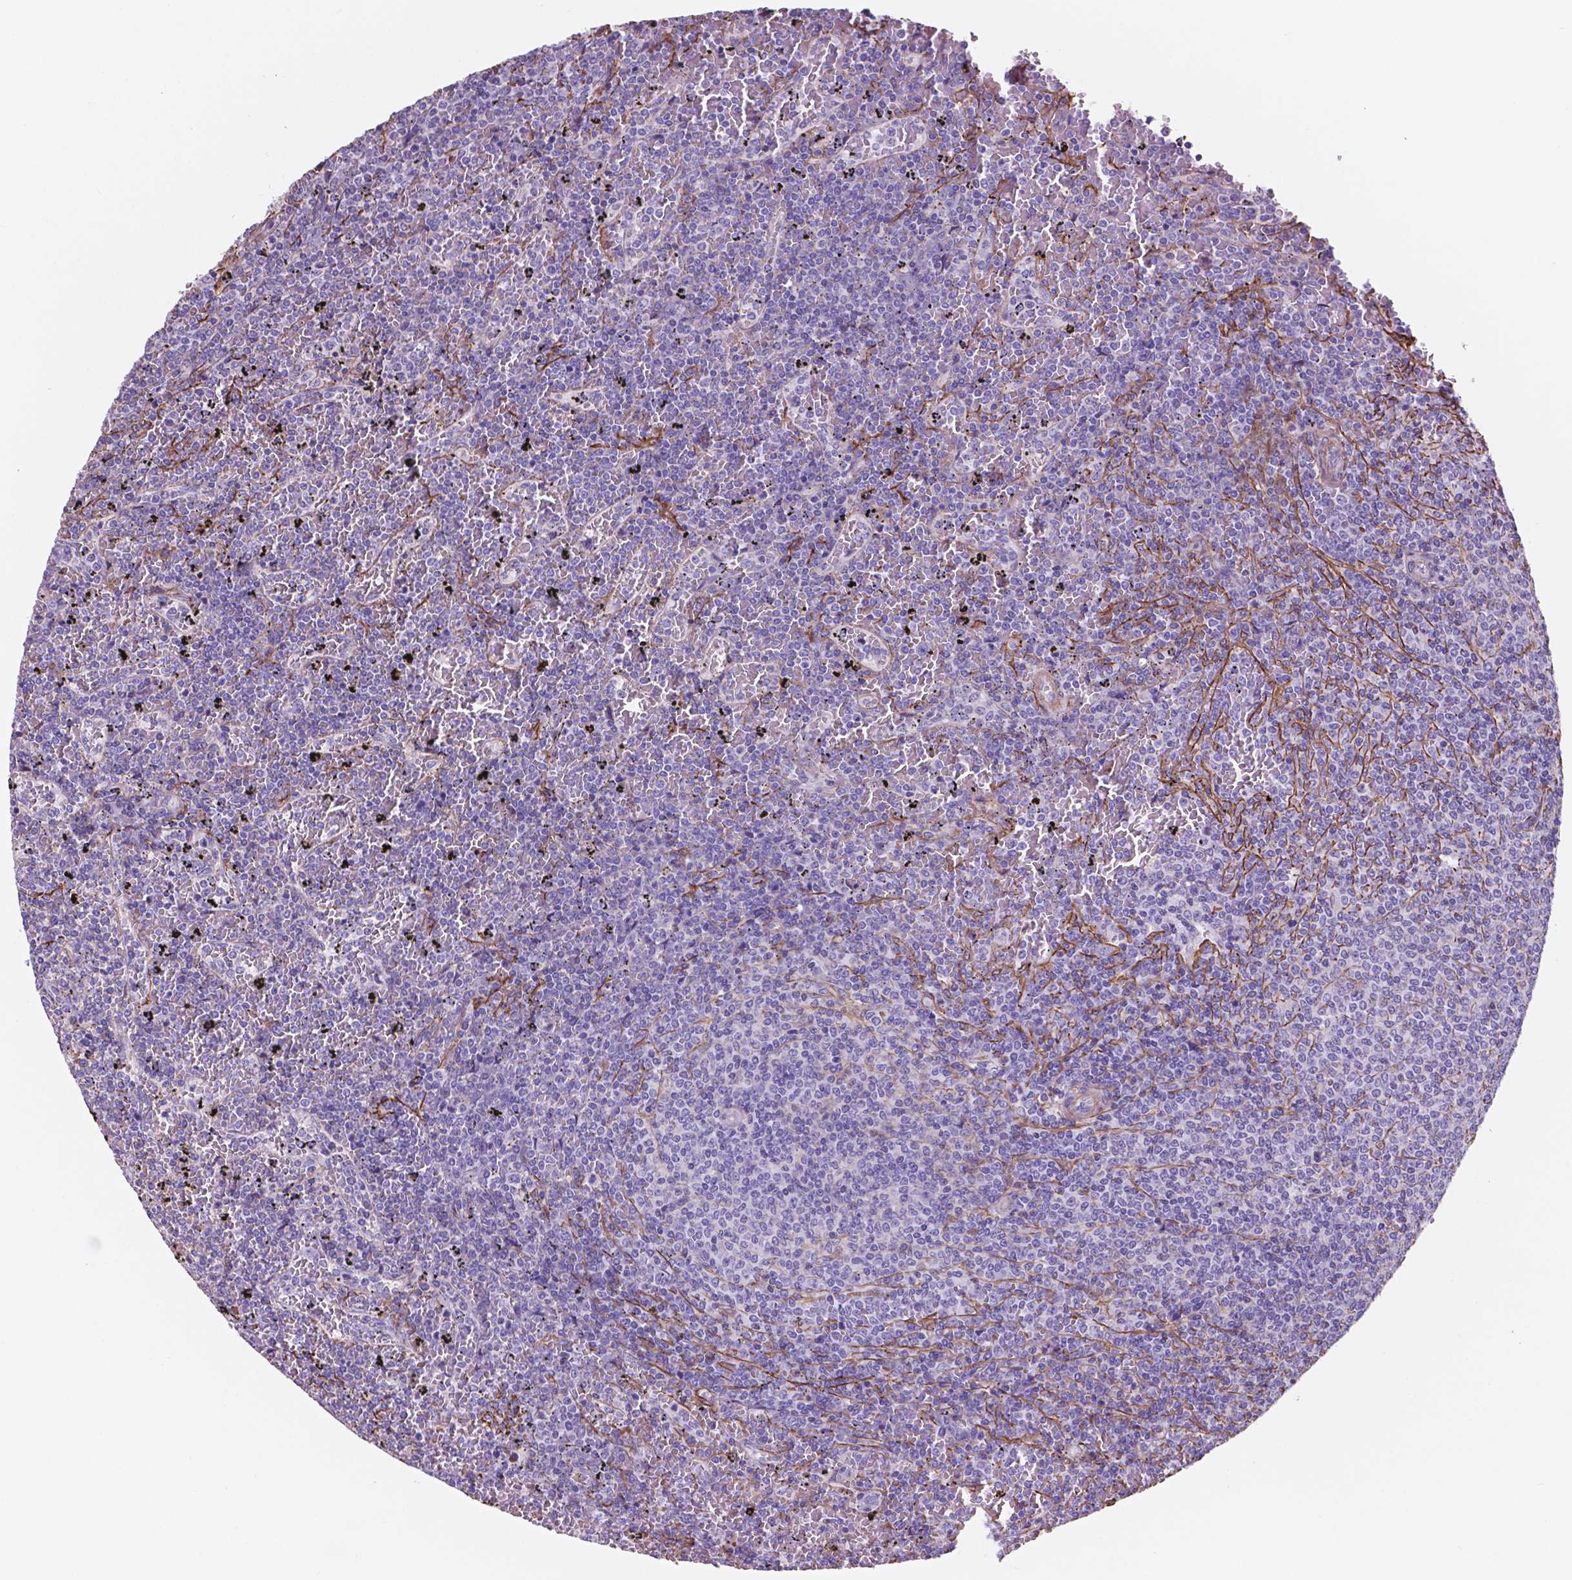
{"staining": {"intensity": "negative", "quantity": "none", "location": "none"}, "tissue": "lymphoma", "cell_type": "Tumor cells", "image_type": "cancer", "snomed": [{"axis": "morphology", "description": "Malignant lymphoma, non-Hodgkin's type, Low grade"}, {"axis": "topography", "description": "Spleen"}], "caption": "Tumor cells show no significant protein expression in lymphoma. (DAB IHC, high magnification).", "gene": "TOR2A", "patient": {"sex": "female", "age": 77}}